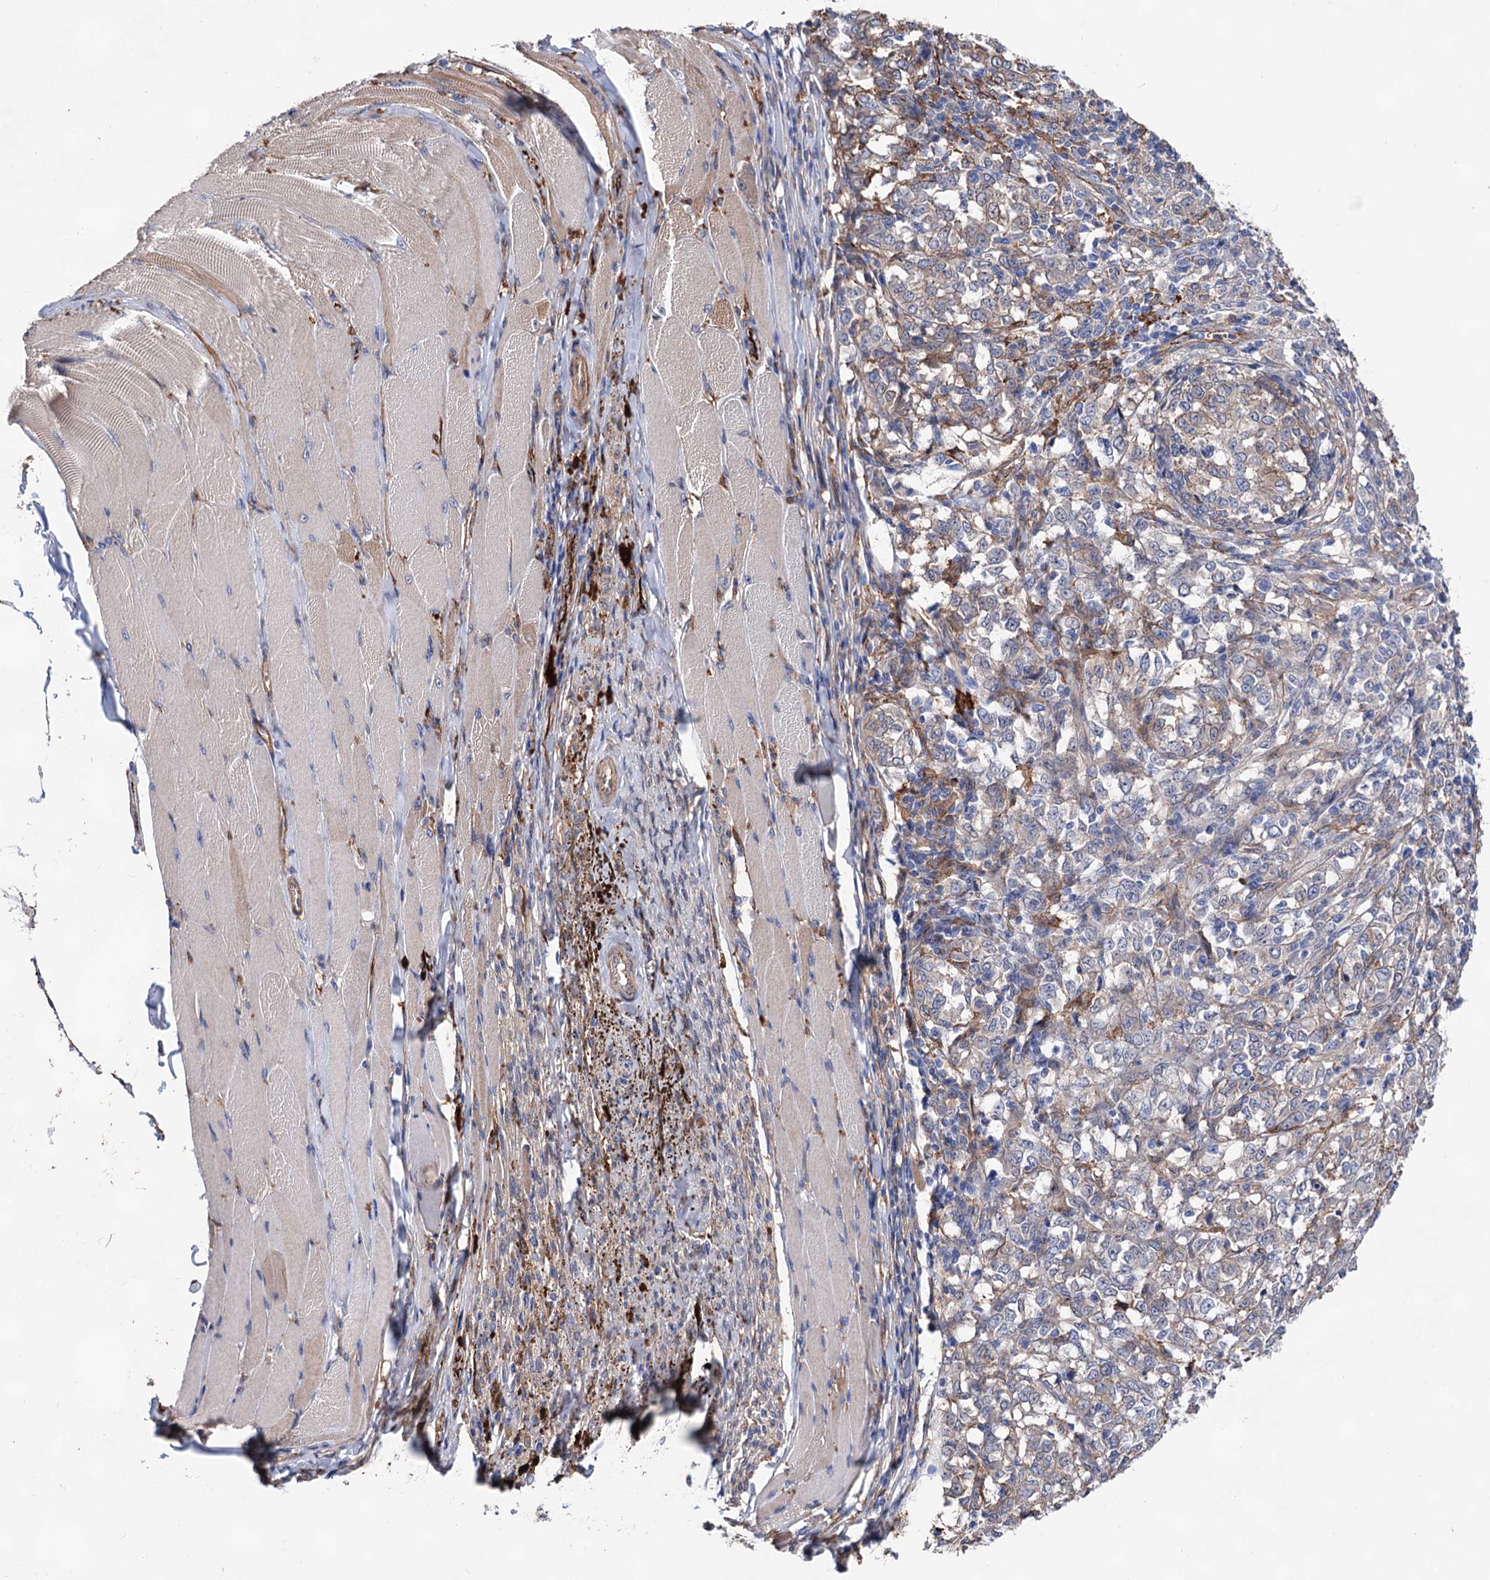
{"staining": {"intensity": "negative", "quantity": "none", "location": "none"}, "tissue": "melanoma", "cell_type": "Tumor cells", "image_type": "cancer", "snomed": [{"axis": "morphology", "description": "Malignant melanoma, NOS"}, {"axis": "topography", "description": "Skin"}], "caption": "Immunohistochemical staining of human melanoma reveals no significant positivity in tumor cells. The staining is performed using DAB (3,3'-diaminobenzidine) brown chromogen with nuclei counter-stained in using hematoxylin.", "gene": "TMTC3", "patient": {"sex": "female", "age": 72}}